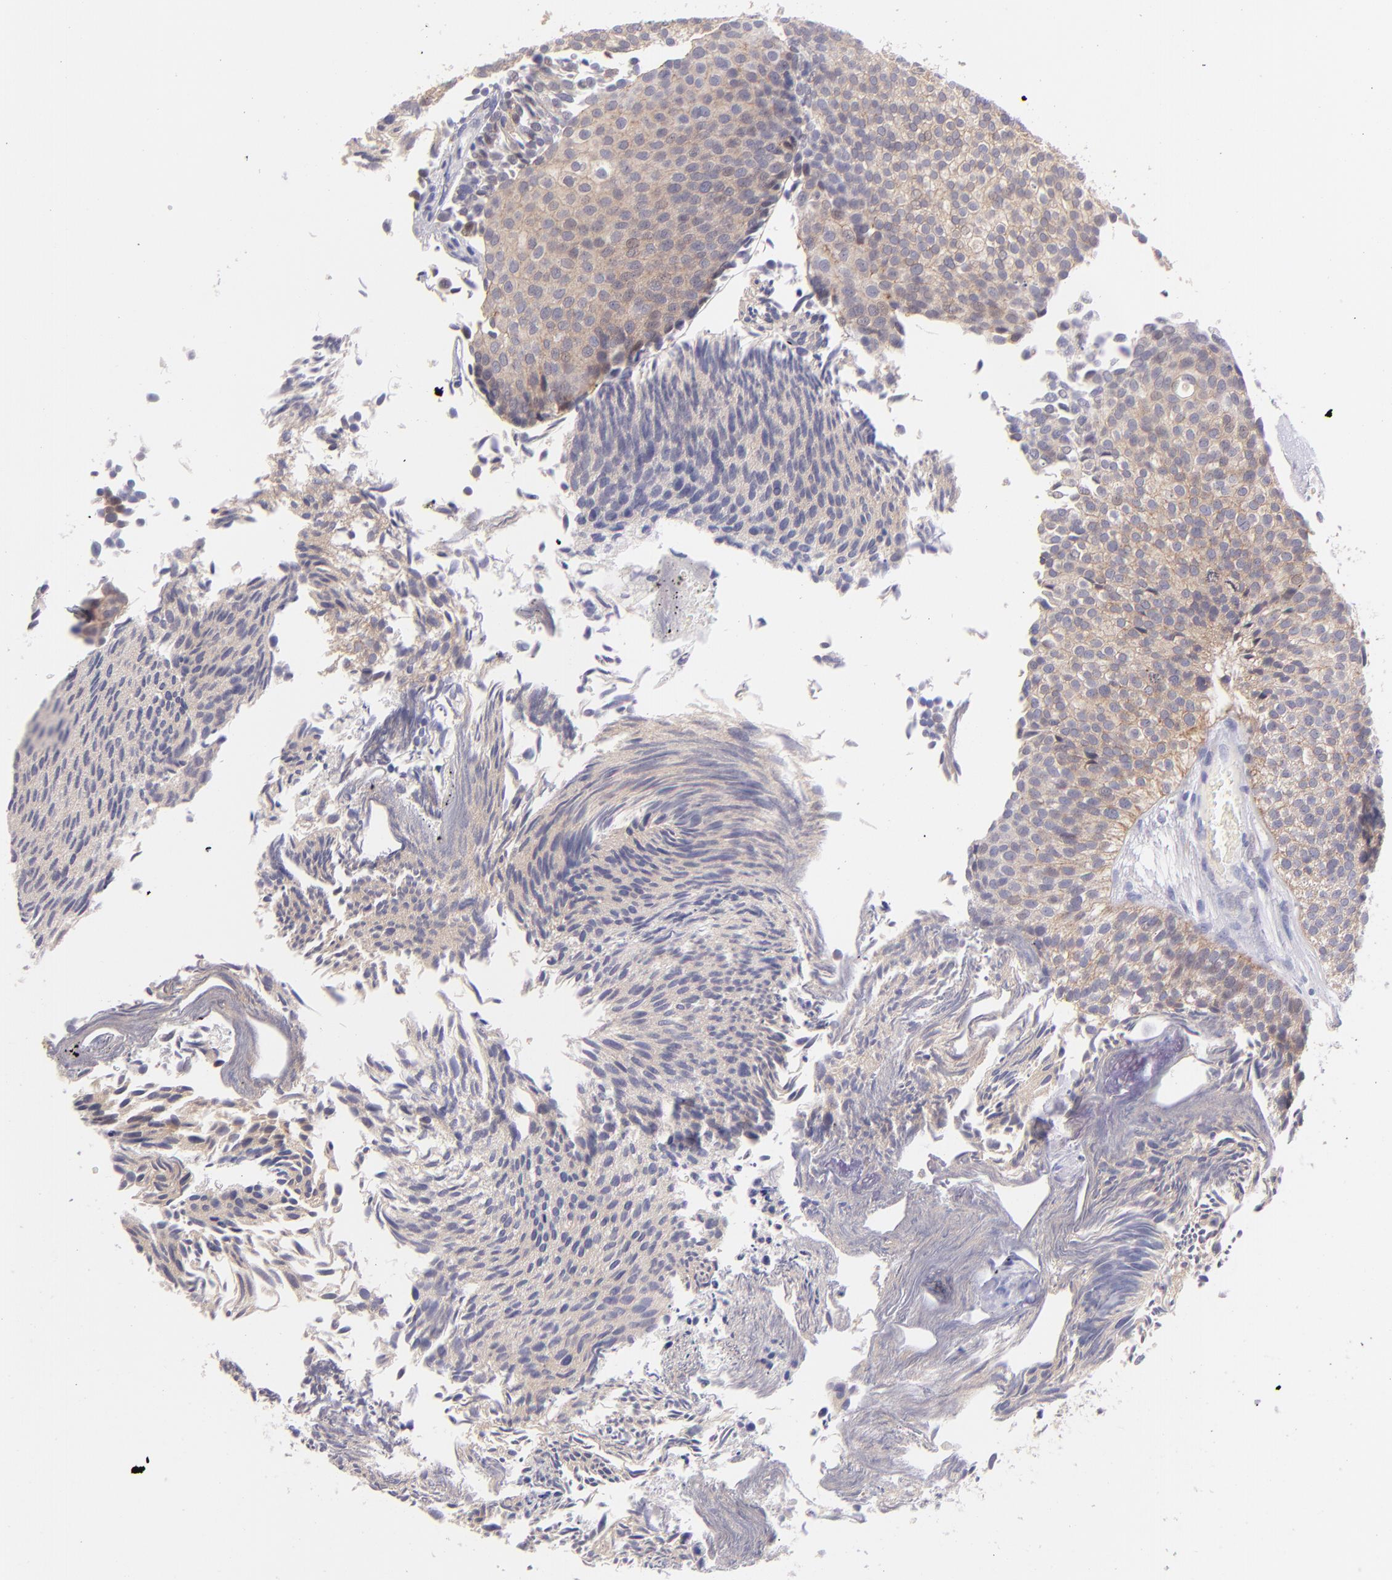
{"staining": {"intensity": "weak", "quantity": ">75%", "location": "cytoplasmic/membranous"}, "tissue": "urothelial cancer", "cell_type": "Tumor cells", "image_type": "cancer", "snomed": [{"axis": "morphology", "description": "Urothelial carcinoma, Low grade"}, {"axis": "topography", "description": "Urinary bladder"}], "caption": "This image demonstrates immunohistochemistry staining of human urothelial carcinoma (low-grade), with low weak cytoplasmic/membranous staining in about >75% of tumor cells.", "gene": "SH2D4A", "patient": {"sex": "male", "age": 84}}